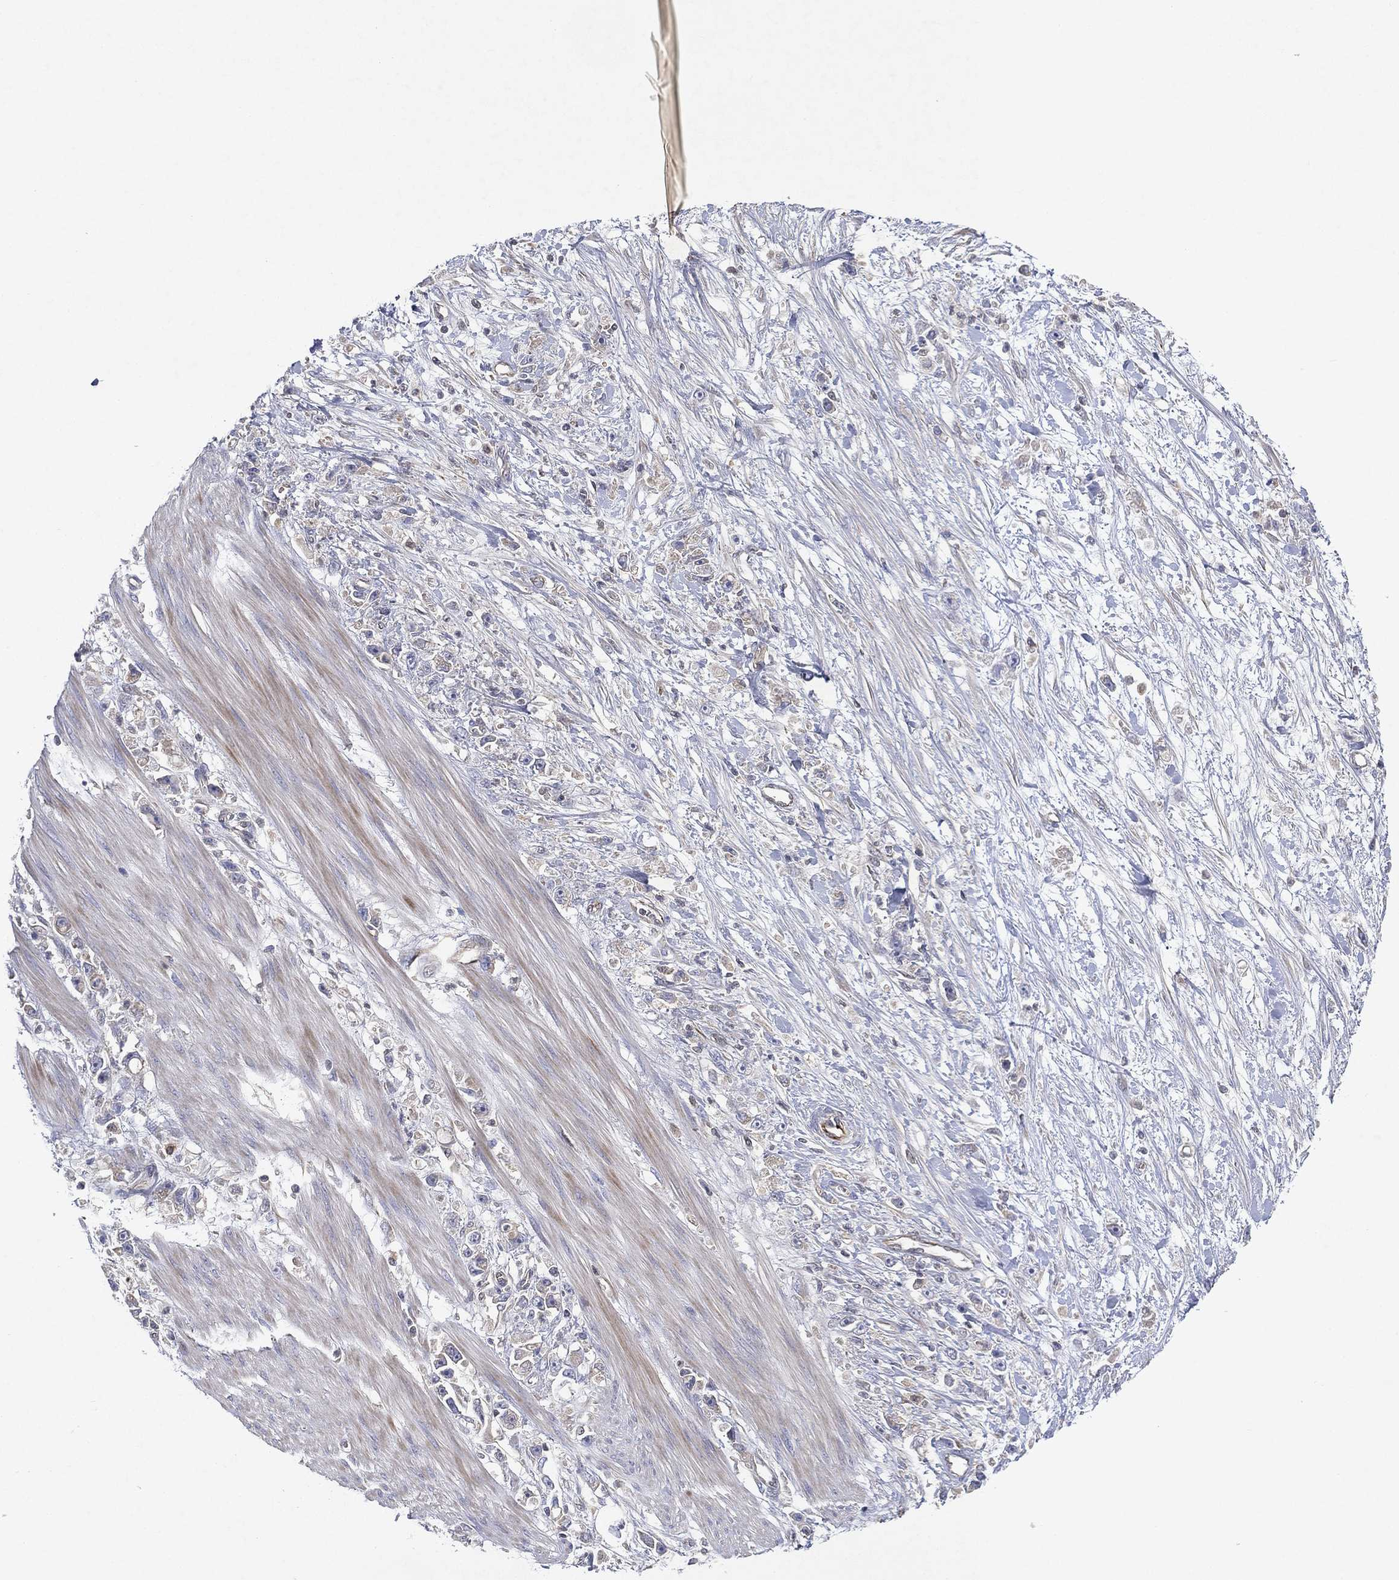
{"staining": {"intensity": "negative", "quantity": "none", "location": "none"}, "tissue": "stomach cancer", "cell_type": "Tumor cells", "image_type": "cancer", "snomed": [{"axis": "morphology", "description": "Adenocarcinoma, NOS"}, {"axis": "topography", "description": "Stomach"}], "caption": "This is a micrograph of IHC staining of stomach cancer (adenocarcinoma), which shows no positivity in tumor cells.", "gene": "FLI1", "patient": {"sex": "female", "age": 59}}